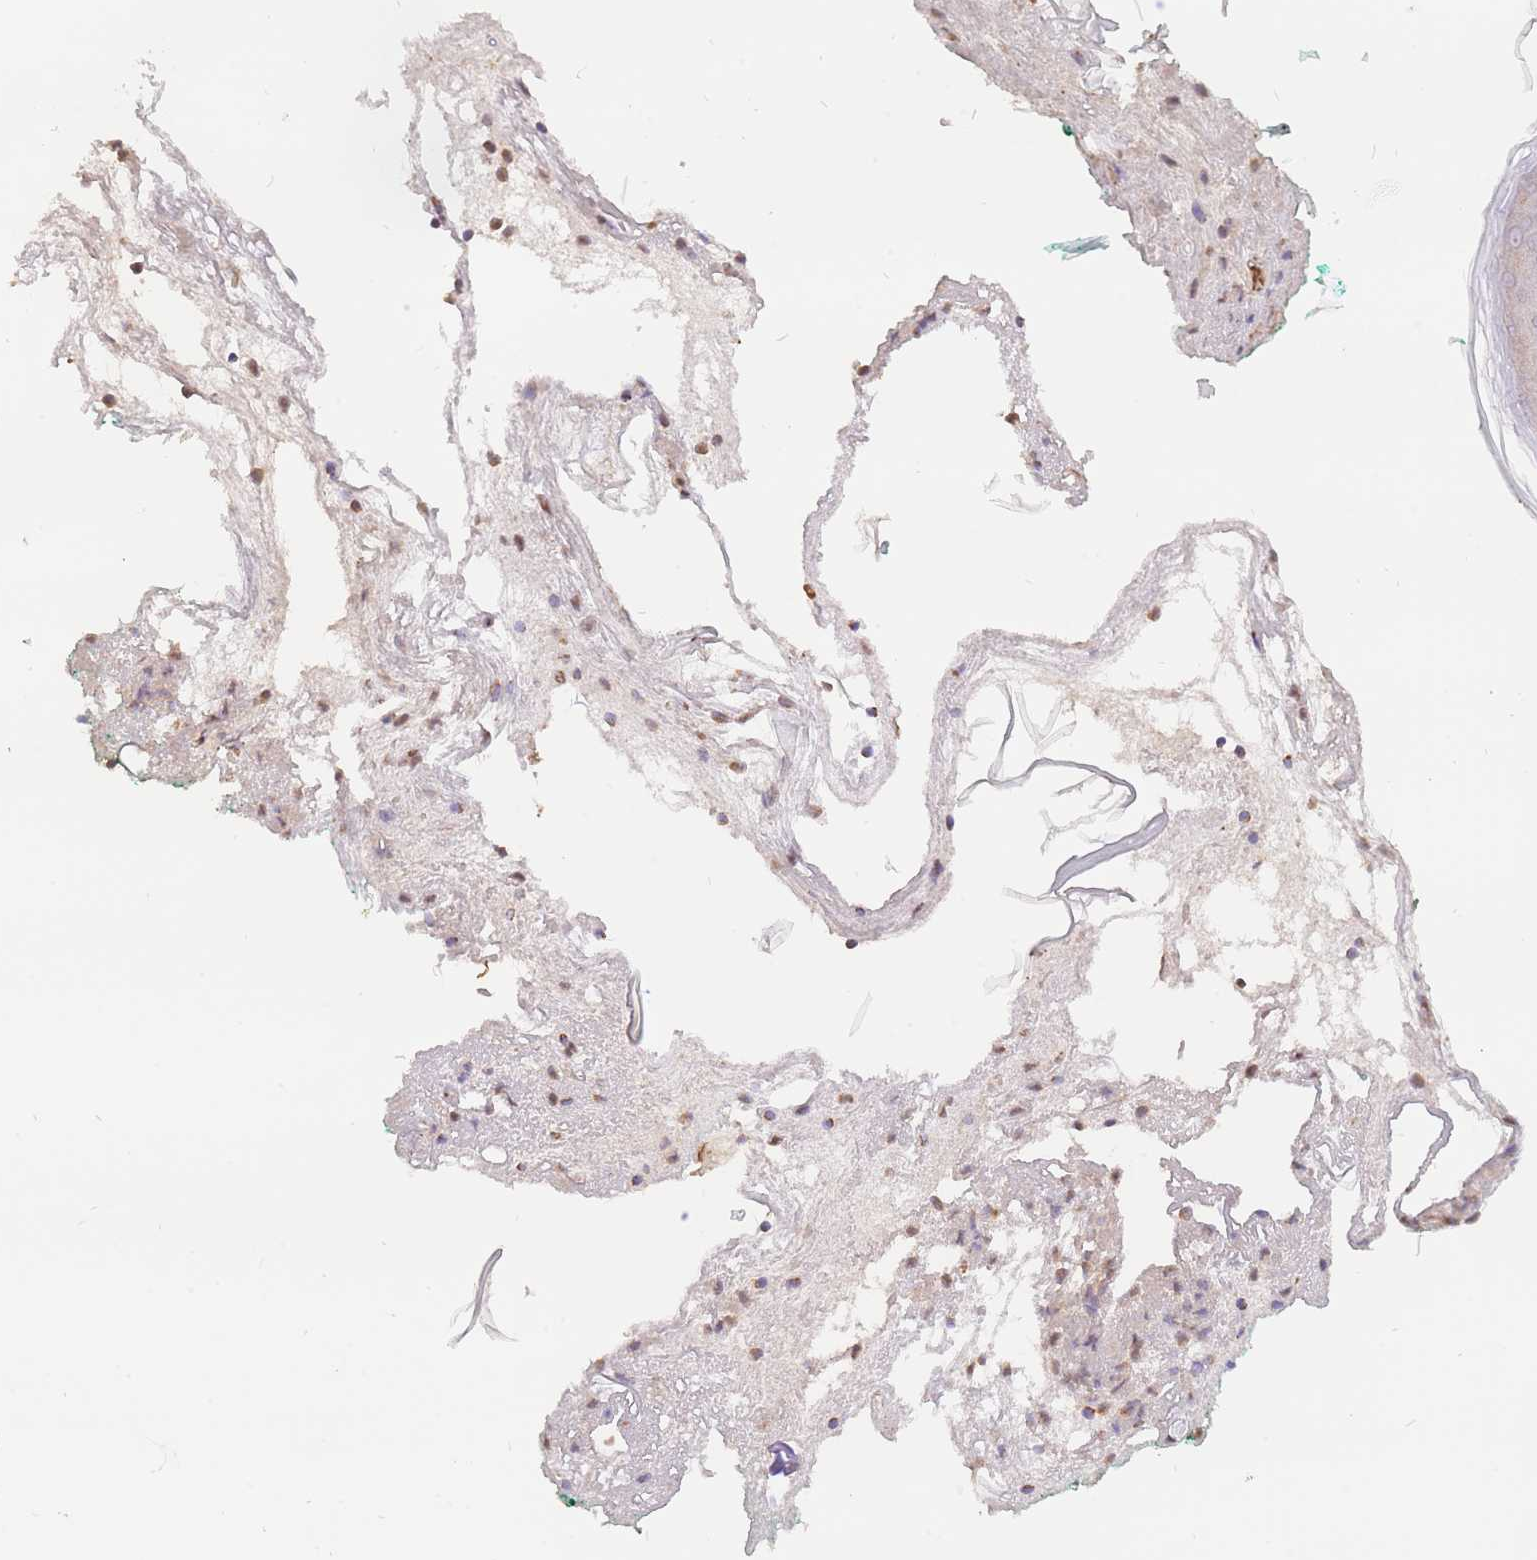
{"staining": {"intensity": "negative", "quantity": "none", "location": "none"}, "tissue": "skin", "cell_type": "Fibroblasts", "image_type": "normal", "snomed": [{"axis": "morphology", "description": "Normal tissue, NOS"}, {"axis": "morphology", "description": "Malignant melanoma, NOS"}, {"axis": "topography", "description": "Skin"}], "caption": "Image shows no significant protein positivity in fibroblasts of unremarkable skin.", "gene": "PREP", "patient": {"sex": "male", "age": 80}}